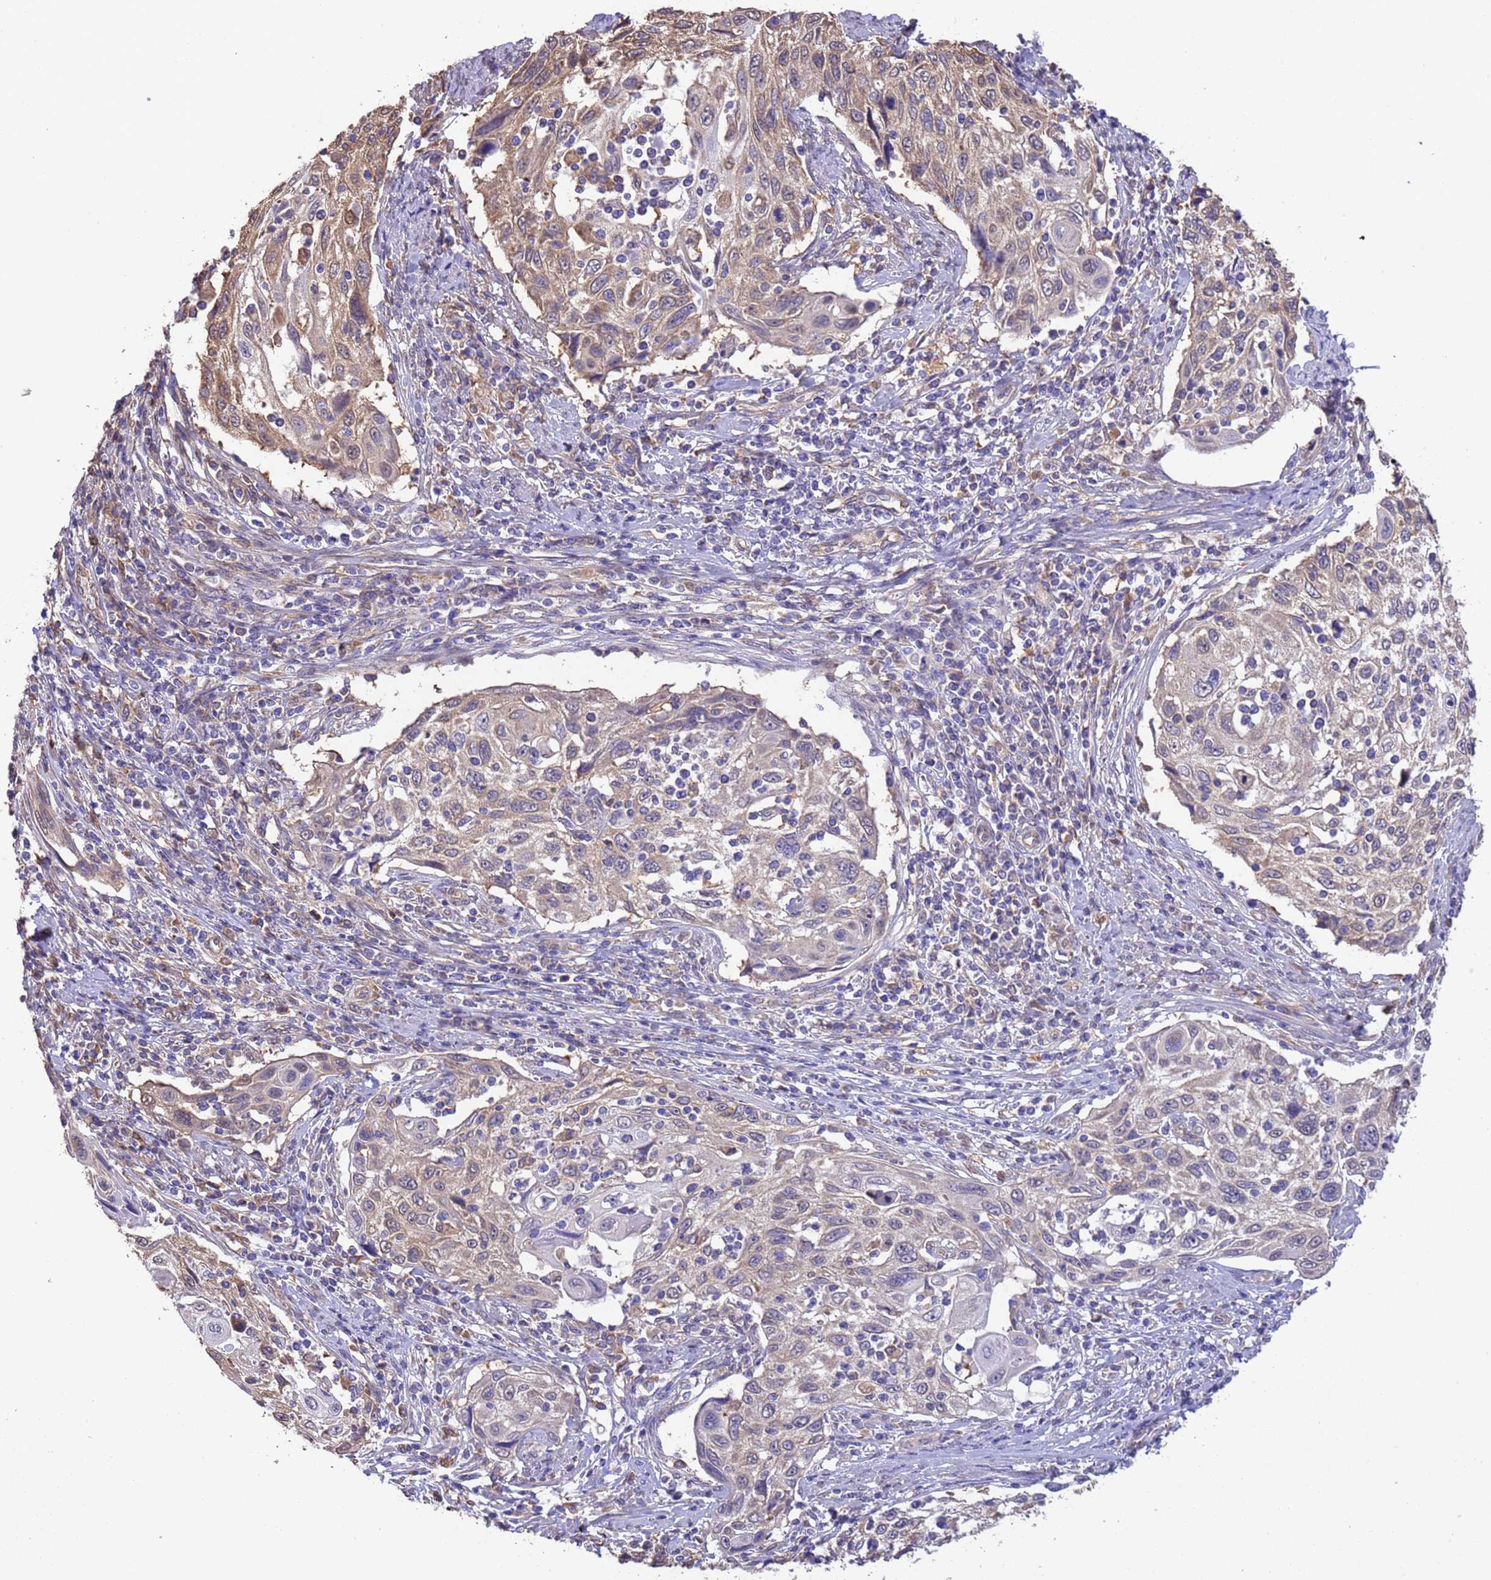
{"staining": {"intensity": "weak", "quantity": "25%-75%", "location": "cytoplasmic/membranous"}, "tissue": "cervical cancer", "cell_type": "Tumor cells", "image_type": "cancer", "snomed": [{"axis": "morphology", "description": "Squamous cell carcinoma, NOS"}, {"axis": "topography", "description": "Cervix"}], "caption": "Immunohistochemistry (IHC) image of neoplastic tissue: human cervical cancer stained using immunohistochemistry (IHC) exhibits low levels of weak protein expression localized specifically in the cytoplasmic/membranous of tumor cells, appearing as a cytoplasmic/membranous brown color.", "gene": "NPHP1", "patient": {"sex": "female", "age": 70}}